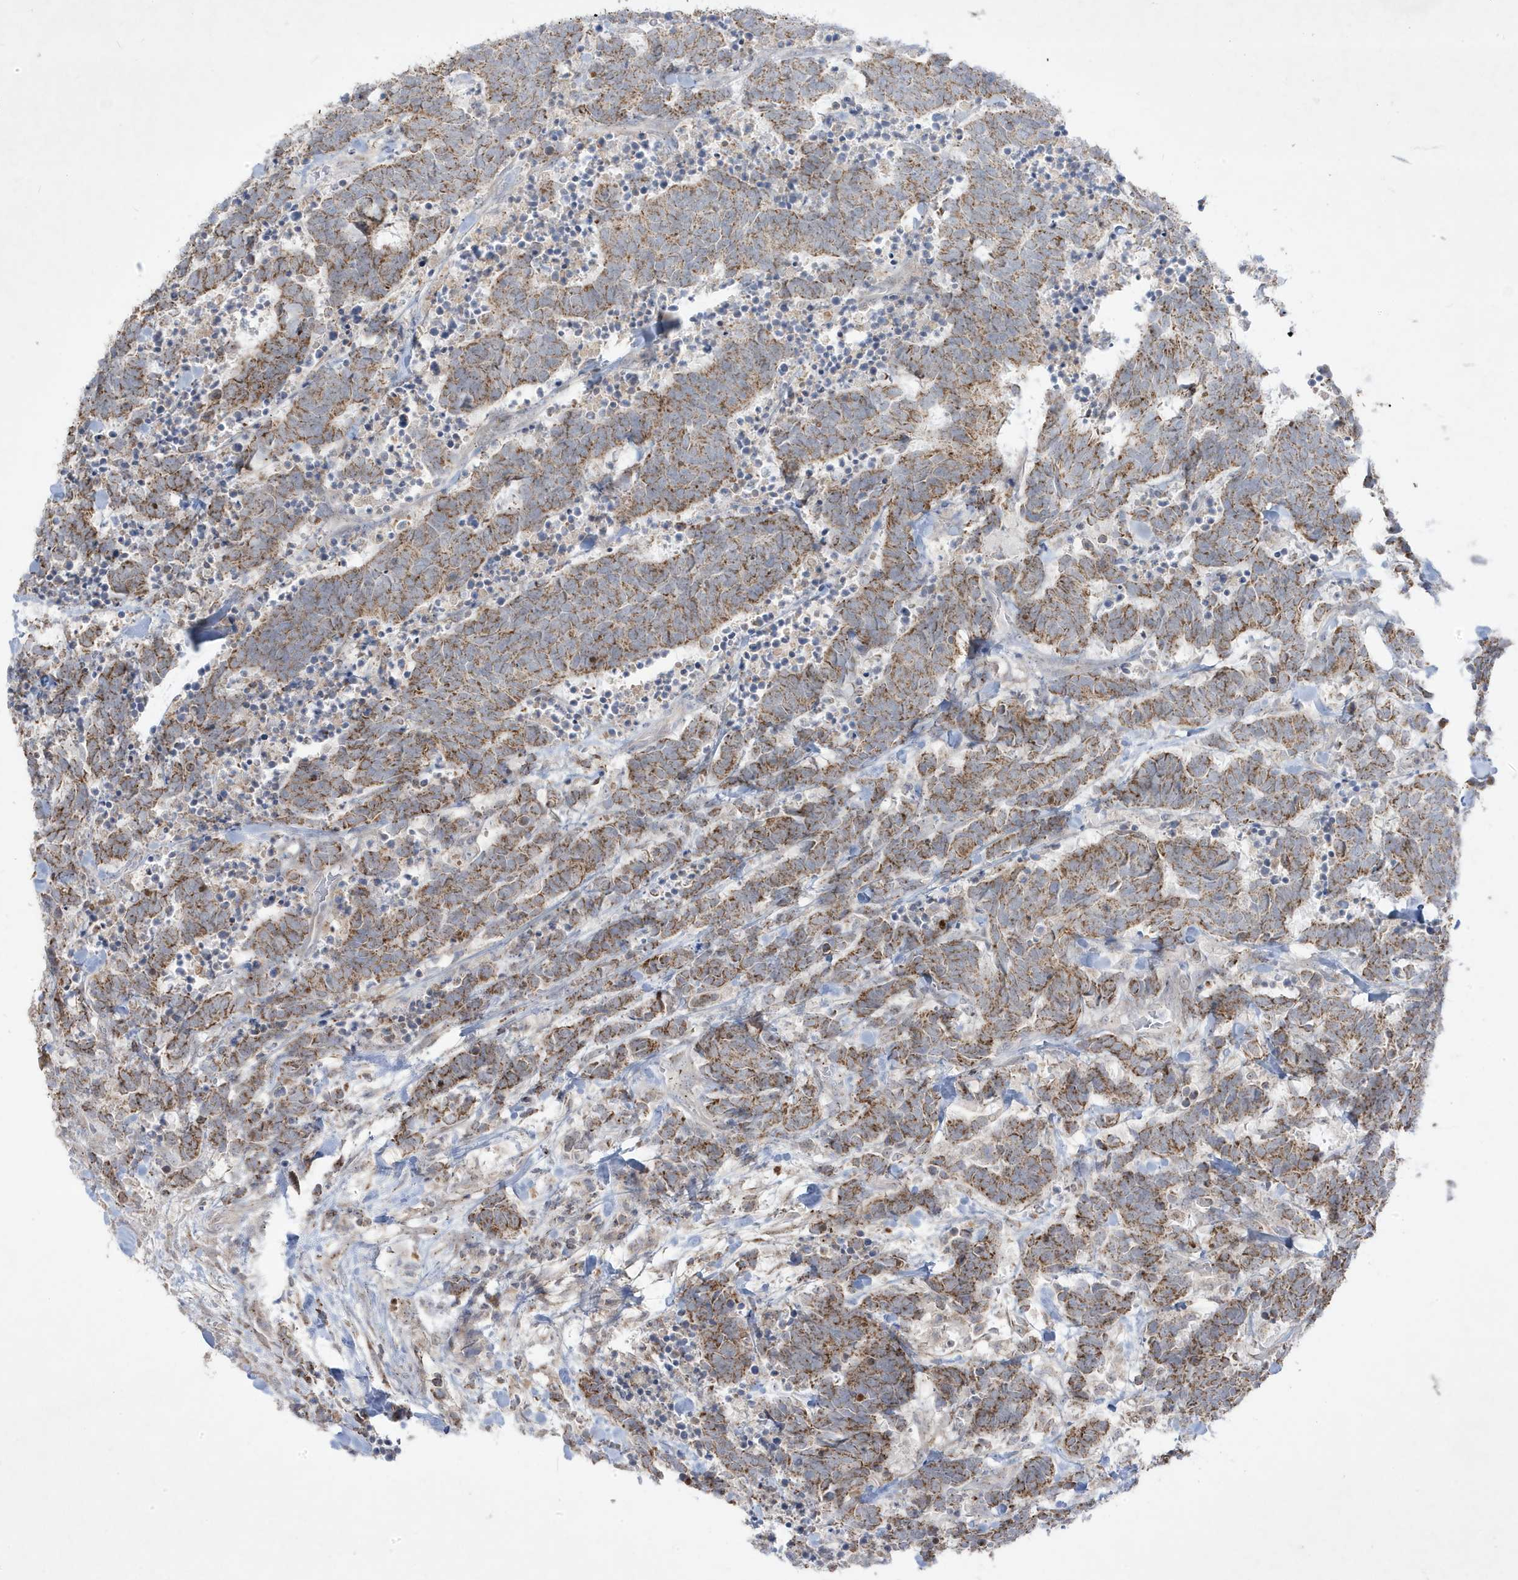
{"staining": {"intensity": "moderate", "quantity": ">75%", "location": "cytoplasmic/membranous"}, "tissue": "carcinoid", "cell_type": "Tumor cells", "image_type": "cancer", "snomed": [{"axis": "morphology", "description": "Carcinoma, NOS"}, {"axis": "morphology", "description": "Carcinoid, malignant, NOS"}, {"axis": "topography", "description": "Urinary bladder"}], "caption": "High-power microscopy captured an IHC micrograph of carcinoid, revealing moderate cytoplasmic/membranous expression in about >75% of tumor cells.", "gene": "ADAMTSL3", "patient": {"sex": "male", "age": 57}}